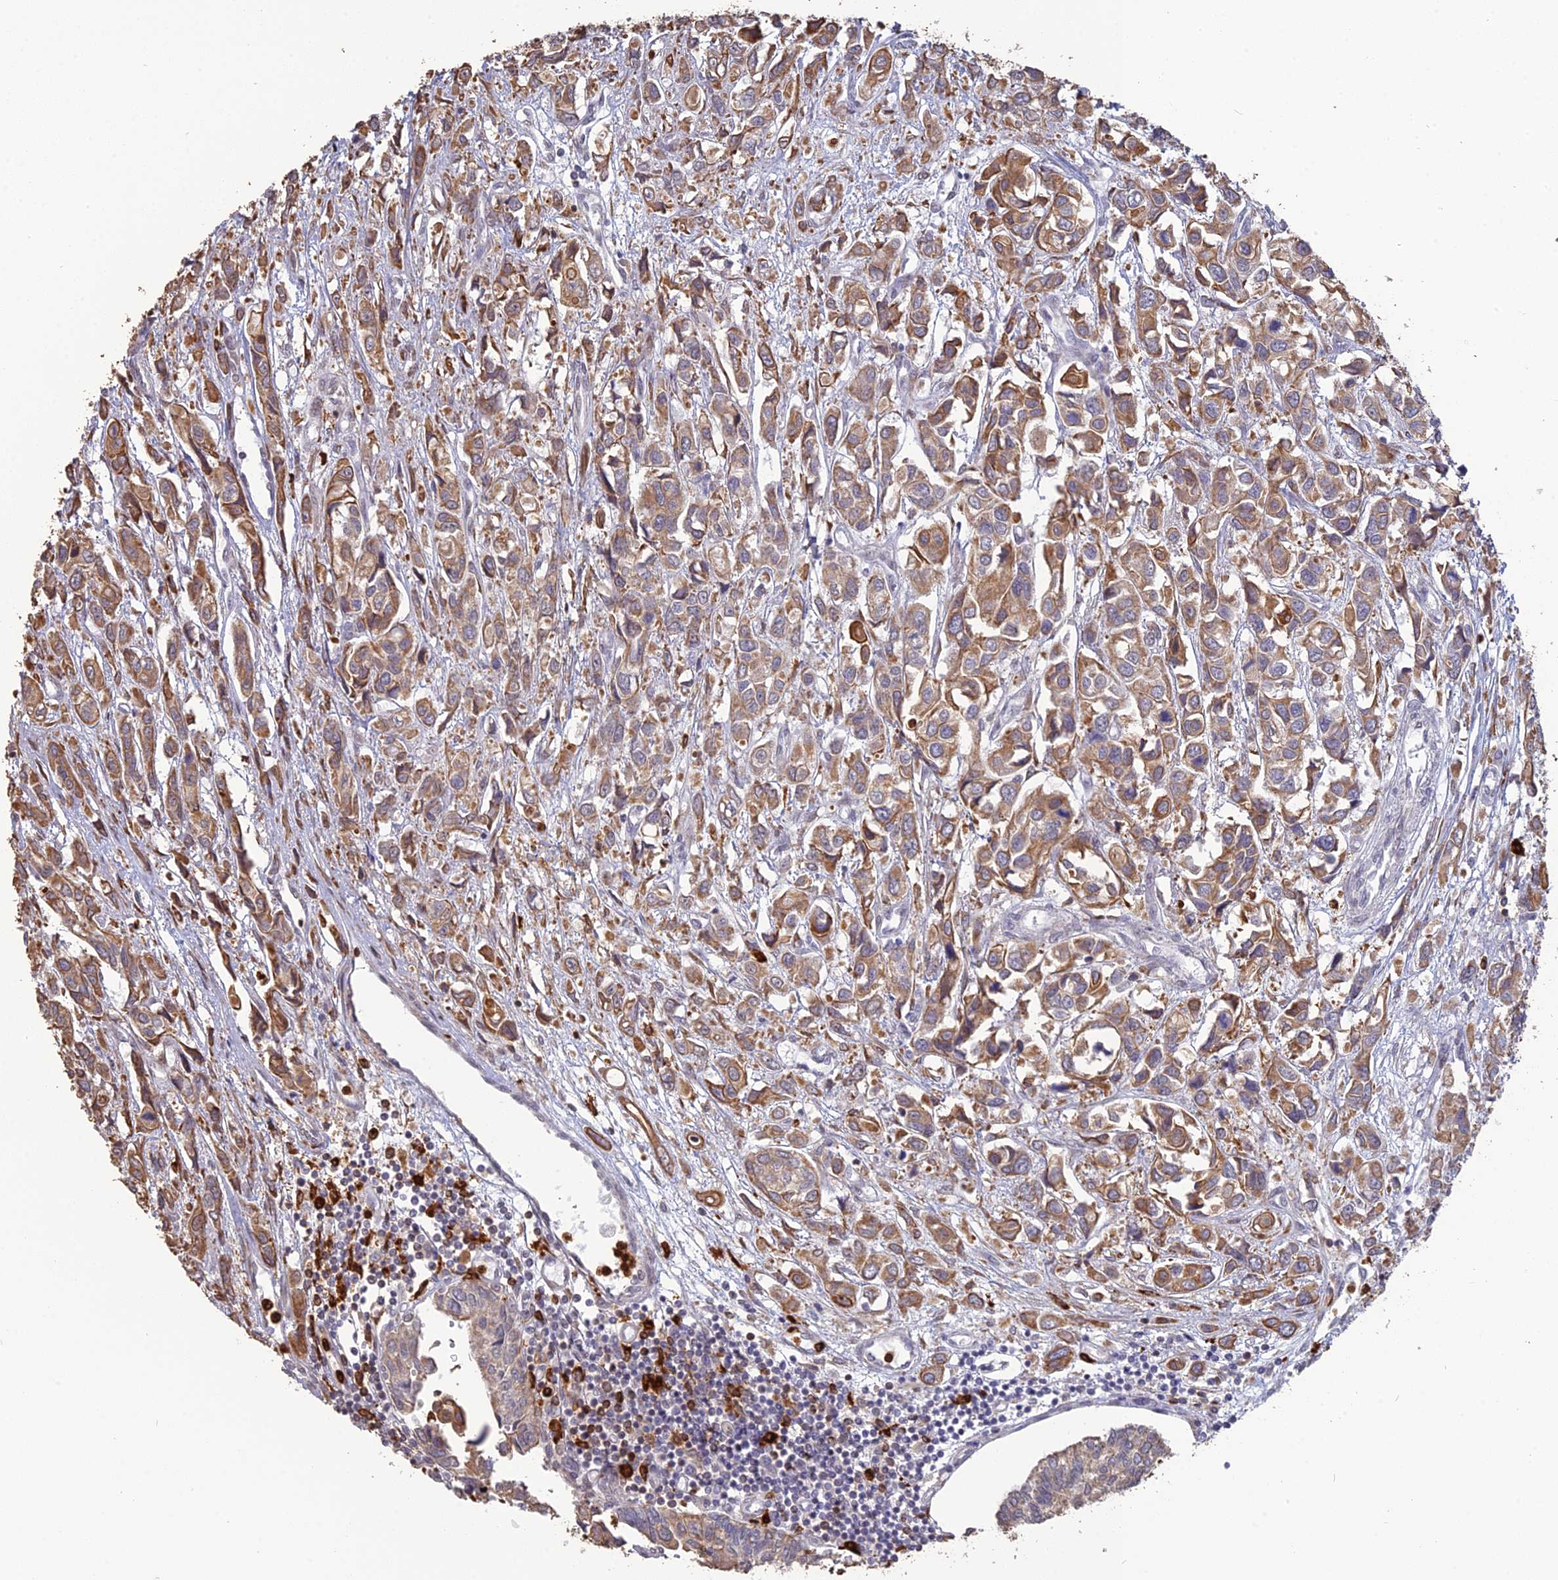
{"staining": {"intensity": "moderate", "quantity": ">75%", "location": "cytoplasmic/membranous"}, "tissue": "urothelial cancer", "cell_type": "Tumor cells", "image_type": "cancer", "snomed": [{"axis": "morphology", "description": "Urothelial carcinoma, High grade"}, {"axis": "topography", "description": "Urinary bladder"}], "caption": "Tumor cells reveal medium levels of moderate cytoplasmic/membranous staining in about >75% of cells in urothelial cancer. (DAB (3,3'-diaminobenzidine) IHC, brown staining for protein, blue staining for nuclei).", "gene": "APOBR", "patient": {"sex": "male", "age": 67}}